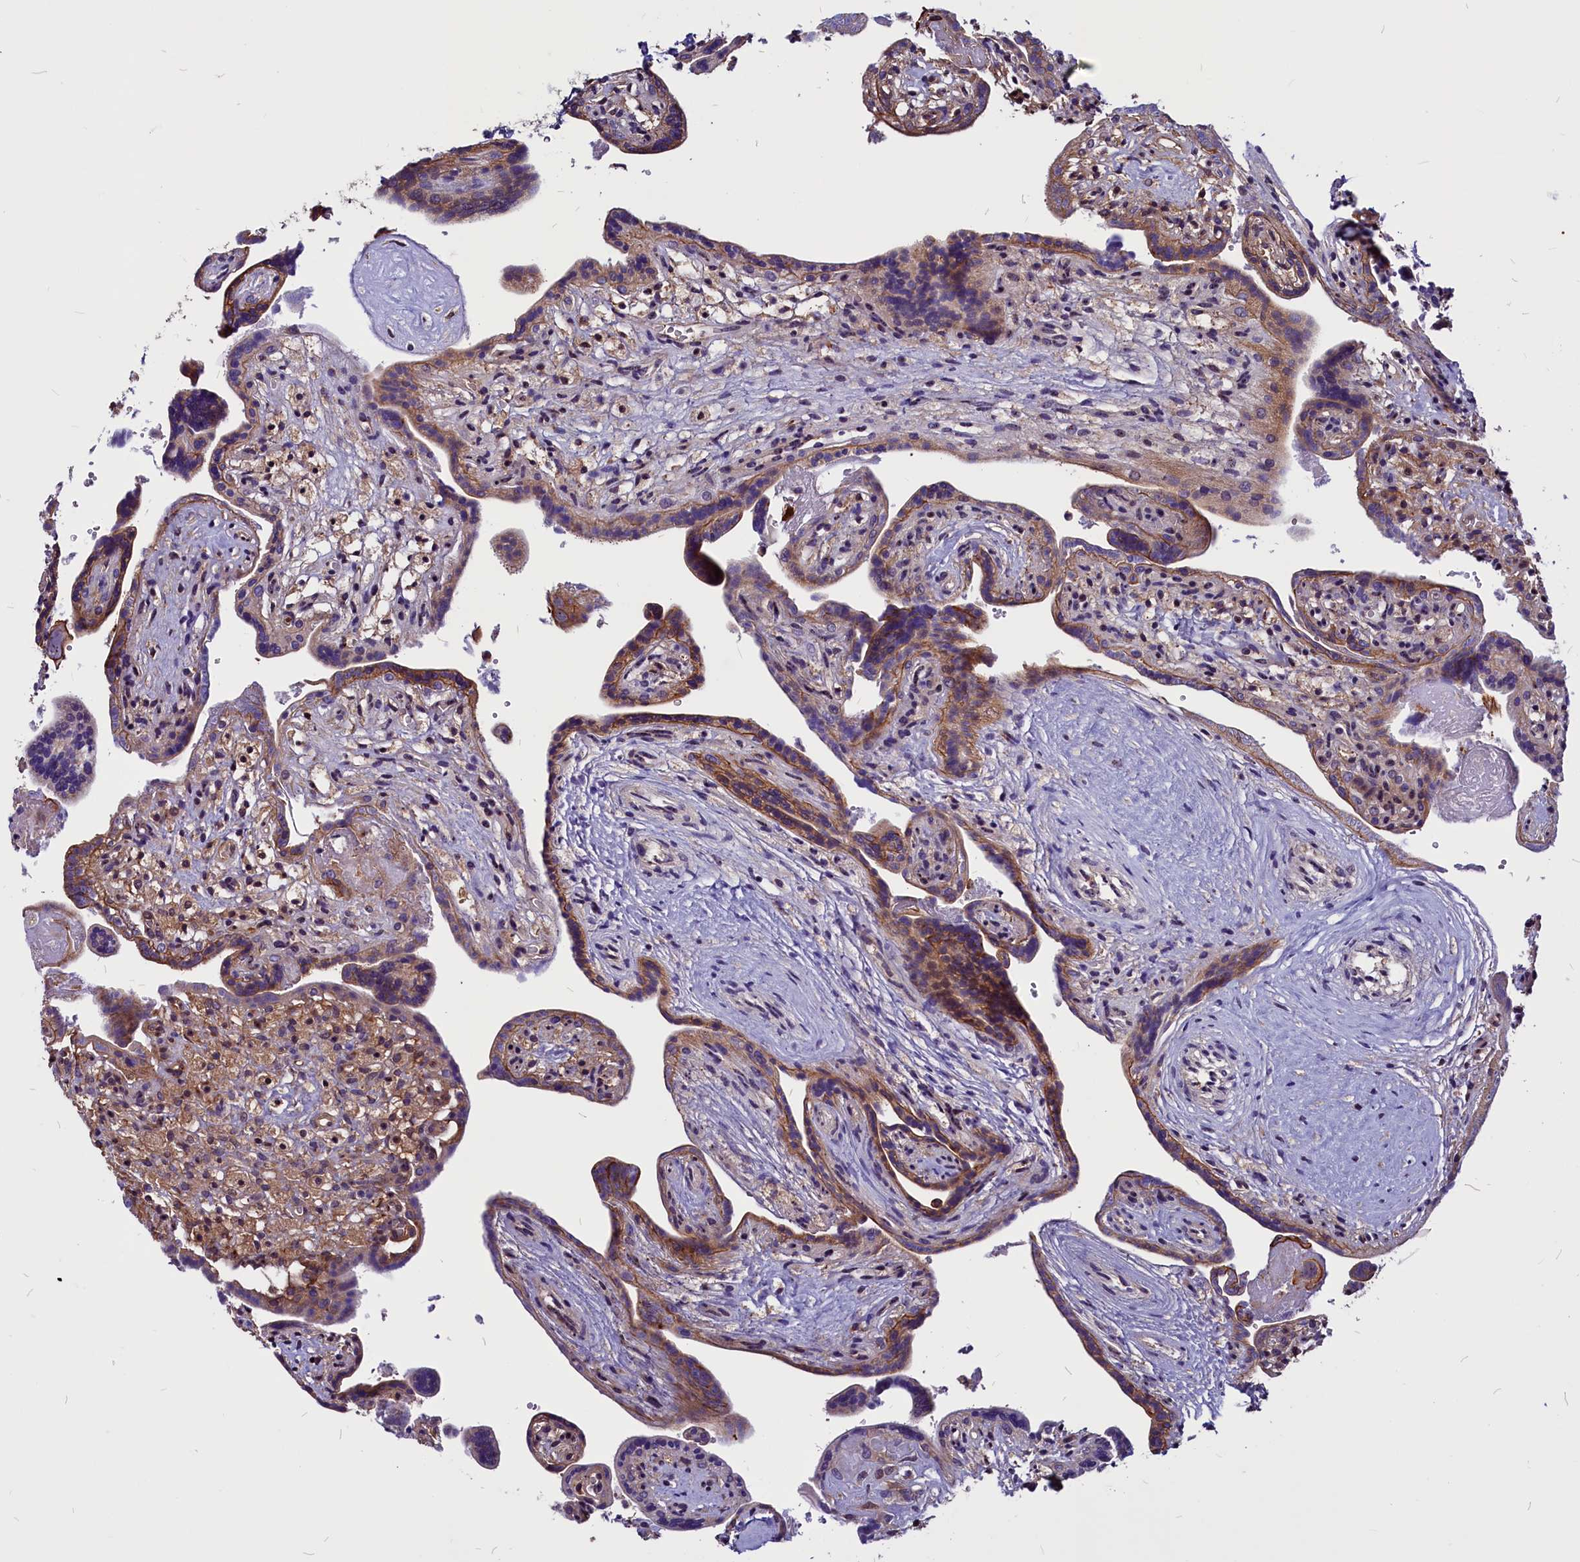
{"staining": {"intensity": "strong", "quantity": "25%-75%", "location": "cytoplasmic/membranous"}, "tissue": "placenta", "cell_type": "Trophoblastic cells", "image_type": "normal", "snomed": [{"axis": "morphology", "description": "Normal tissue, NOS"}, {"axis": "topography", "description": "Placenta"}], "caption": "An IHC image of benign tissue is shown. Protein staining in brown shows strong cytoplasmic/membranous positivity in placenta within trophoblastic cells. (brown staining indicates protein expression, while blue staining denotes nuclei).", "gene": "EIF3G", "patient": {"sex": "female", "age": 37}}